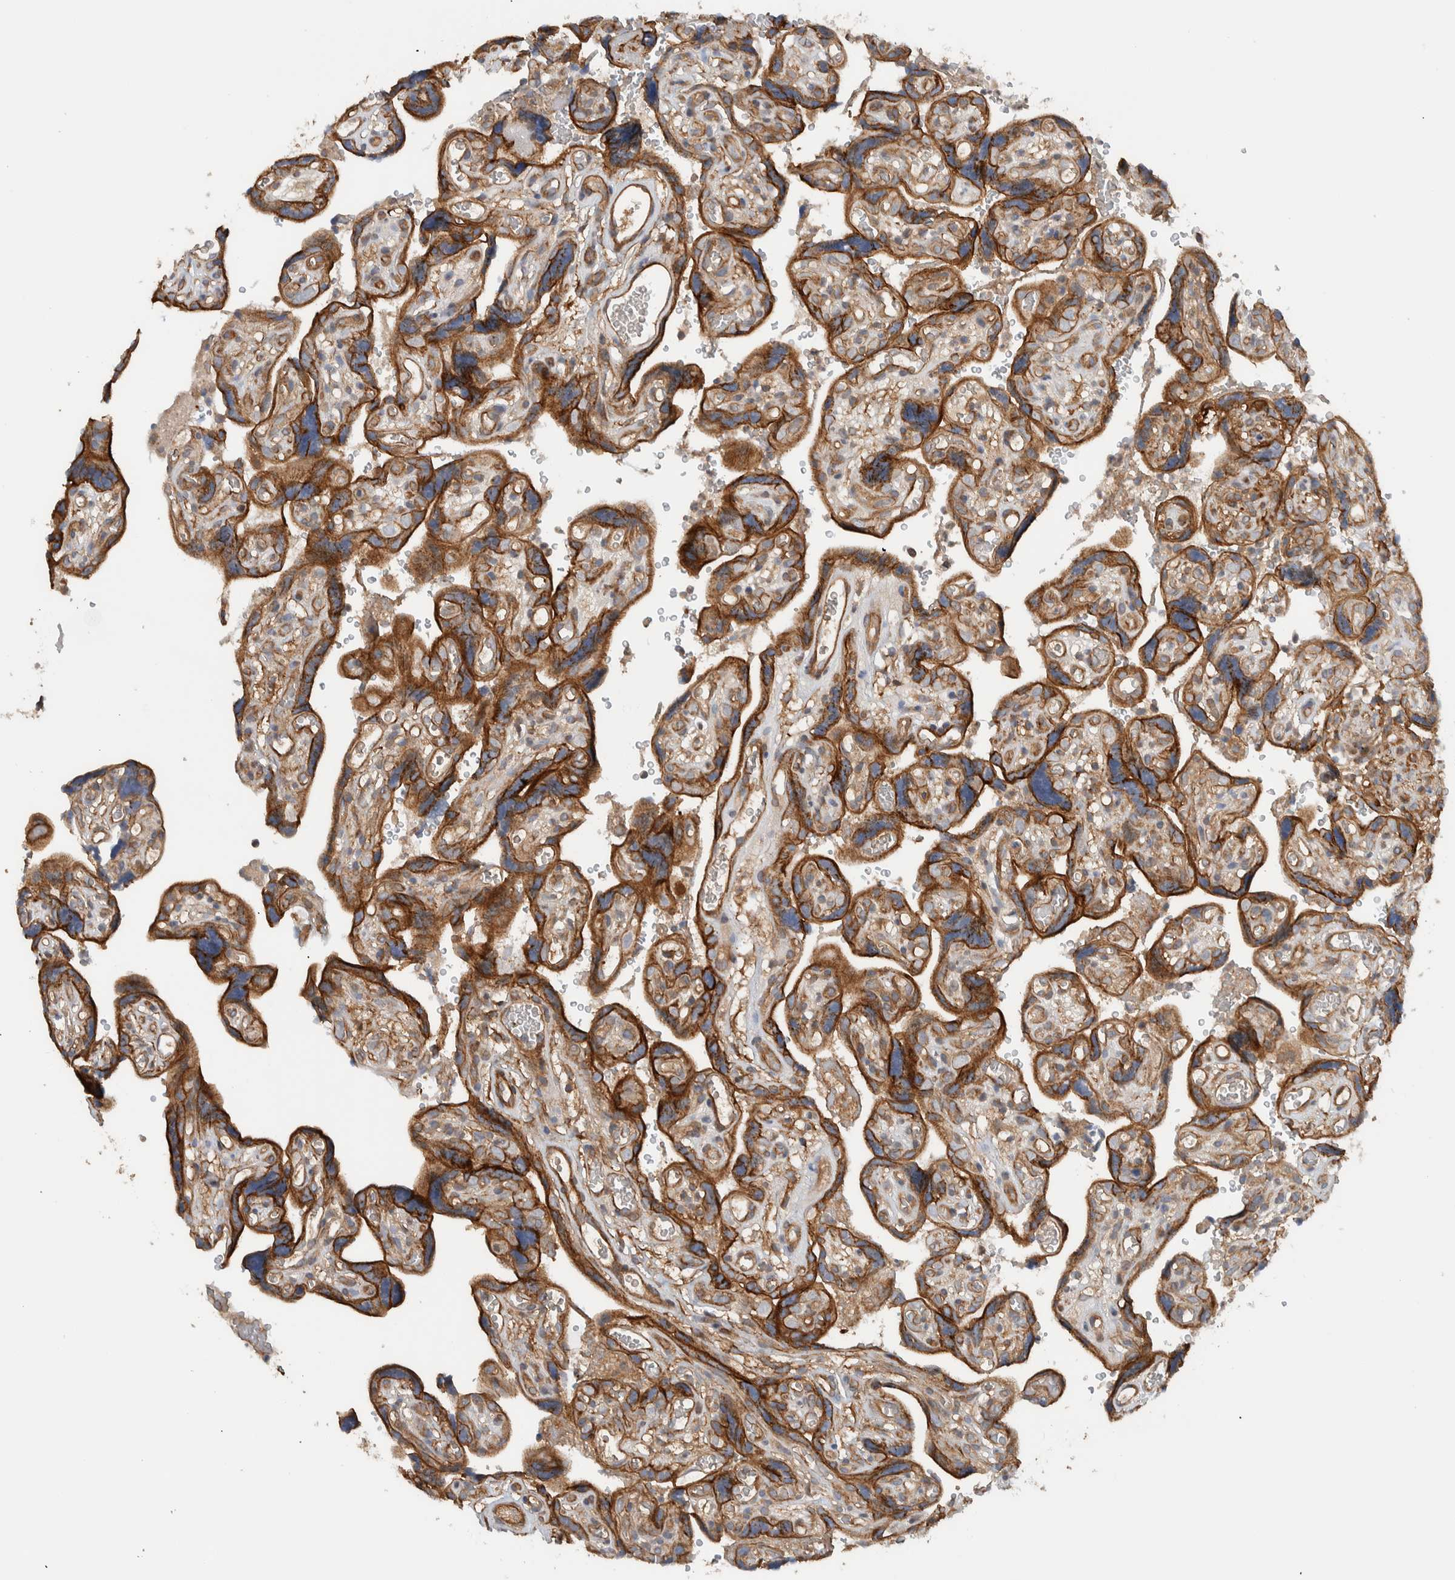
{"staining": {"intensity": "moderate", "quantity": ">75%", "location": "cytoplasmic/membranous"}, "tissue": "placenta", "cell_type": "Trophoblastic cells", "image_type": "normal", "snomed": [{"axis": "morphology", "description": "Normal tissue, NOS"}, {"axis": "topography", "description": "Placenta"}], "caption": "Placenta was stained to show a protein in brown. There is medium levels of moderate cytoplasmic/membranous expression in approximately >75% of trophoblastic cells.", "gene": "MPRIP", "patient": {"sex": "female", "age": 30}}